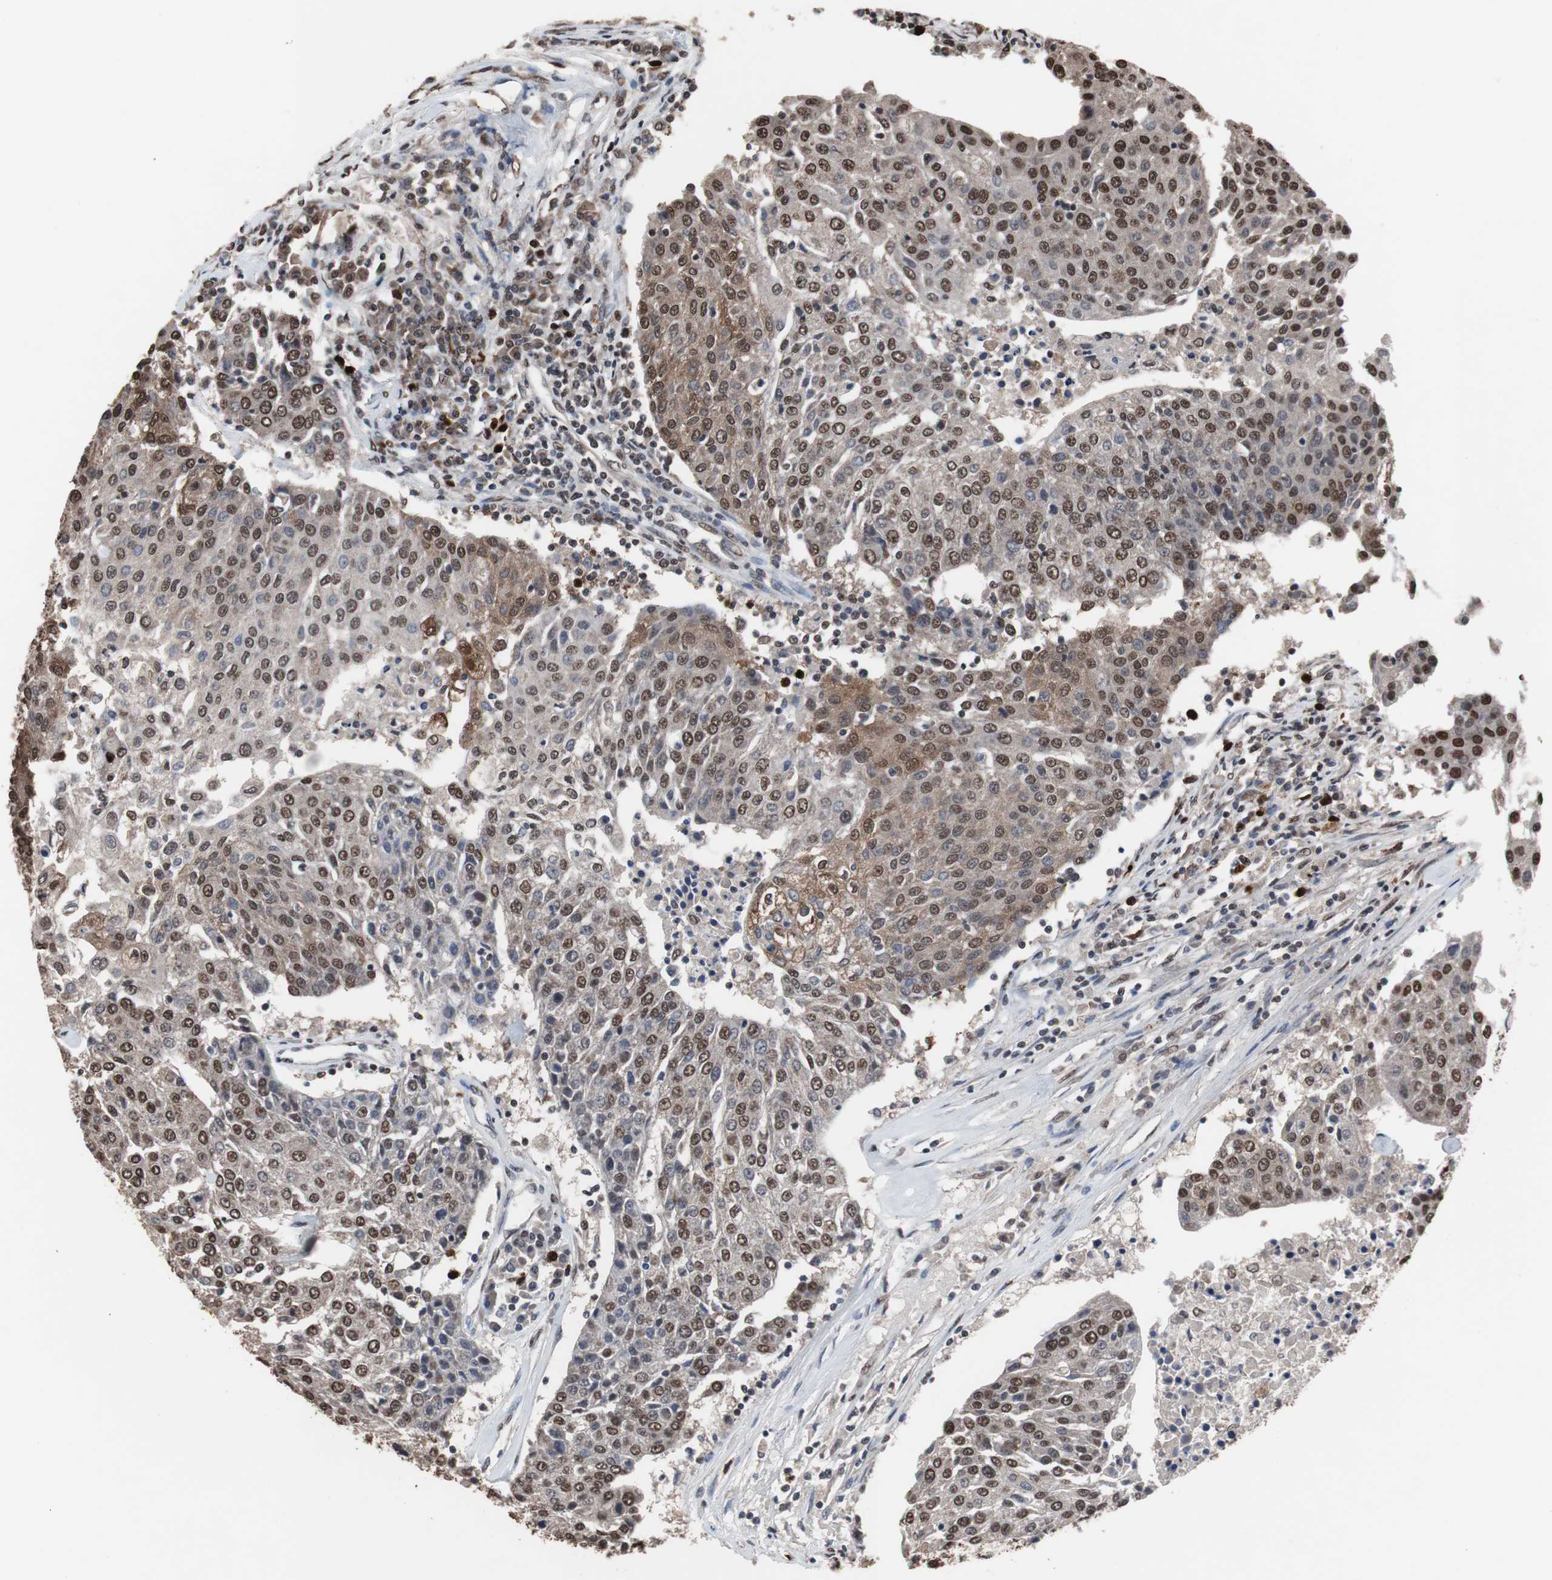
{"staining": {"intensity": "moderate", "quantity": ">75%", "location": "nuclear"}, "tissue": "urothelial cancer", "cell_type": "Tumor cells", "image_type": "cancer", "snomed": [{"axis": "morphology", "description": "Urothelial carcinoma, High grade"}, {"axis": "topography", "description": "Urinary bladder"}], "caption": "This is an image of immunohistochemistry (IHC) staining of urothelial carcinoma (high-grade), which shows moderate staining in the nuclear of tumor cells.", "gene": "MED27", "patient": {"sex": "female", "age": 85}}